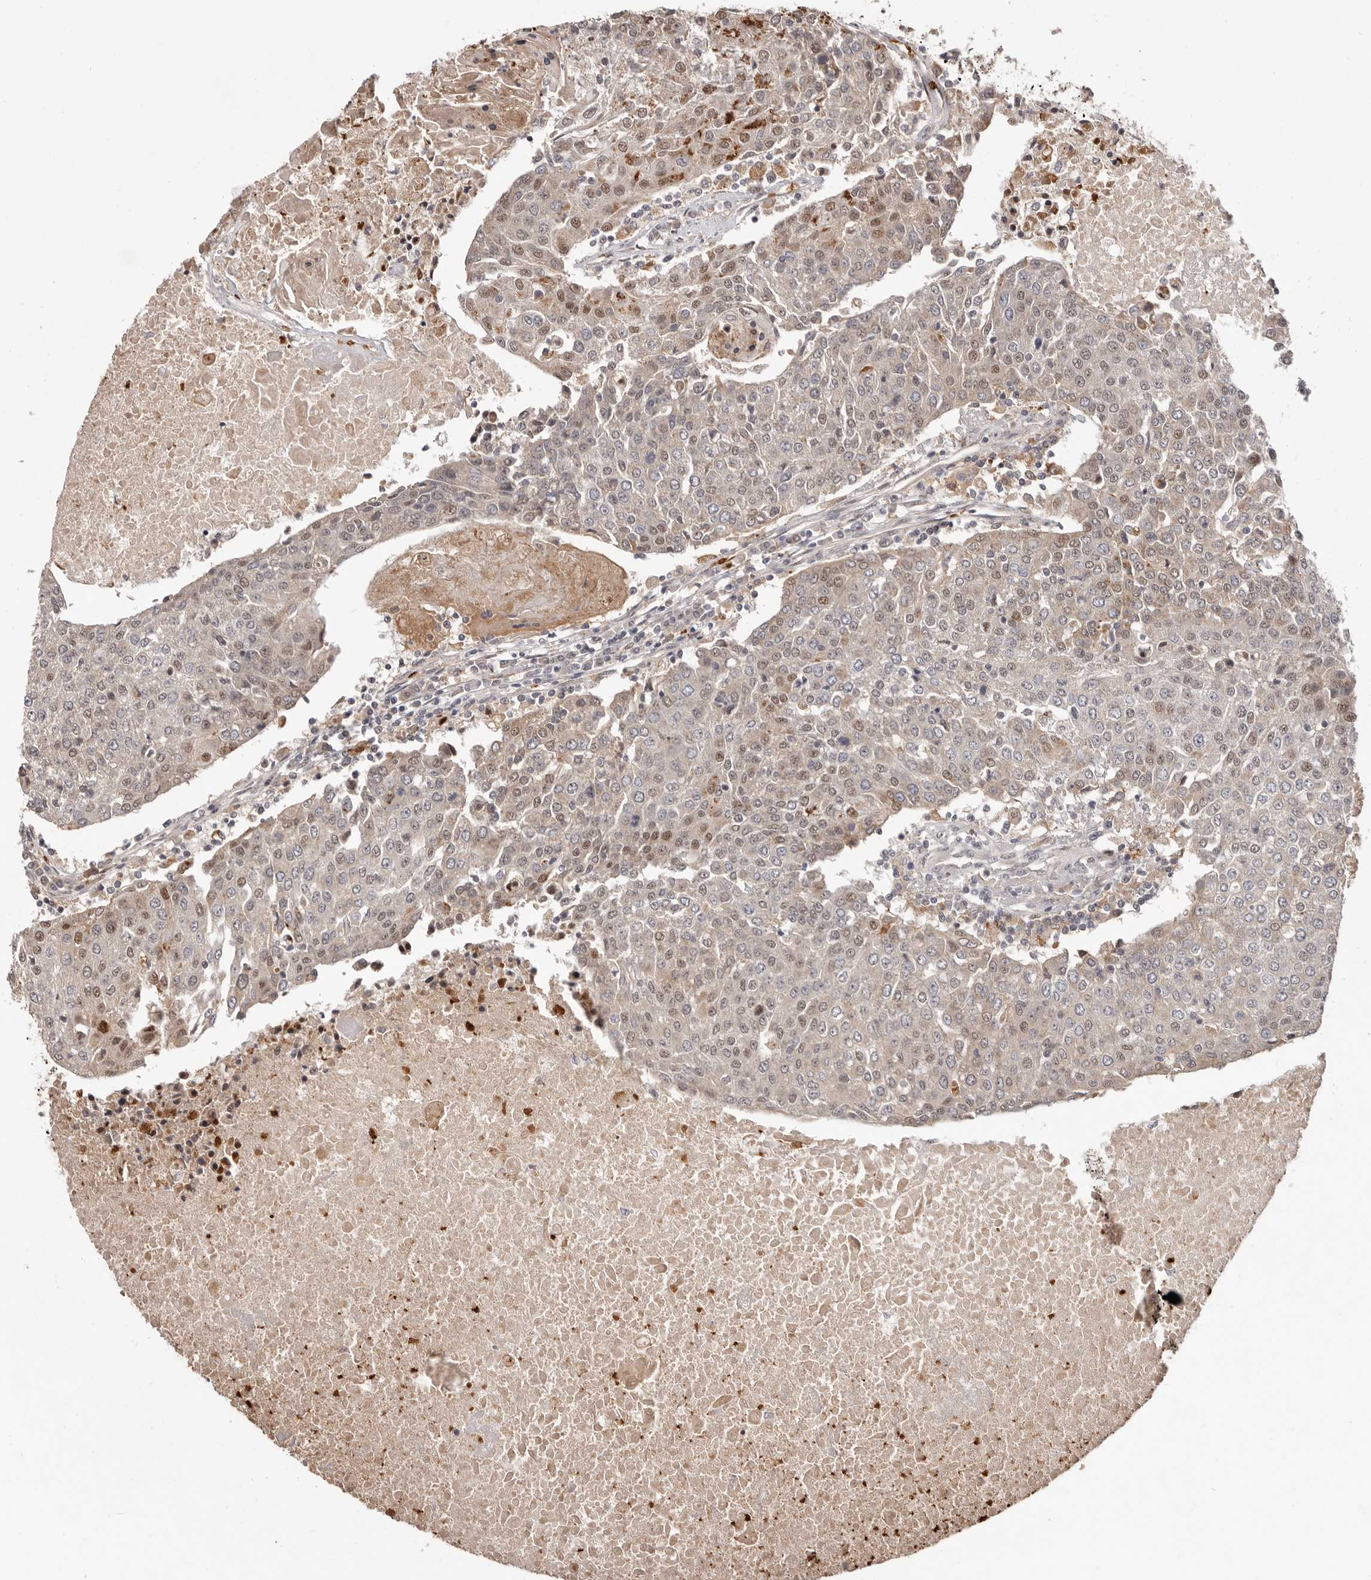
{"staining": {"intensity": "moderate", "quantity": "25%-75%", "location": "nuclear"}, "tissue": "urothelial cancer", "cell_type": "Tumor cells", "image_type": "cancer", "snomed": [{"axis": "morphology", "description": "Urothelial carcinoma, High grade"}, {"axis": "topography", "description": "Urinary bladder"}], "caption": "High-power microscopy captured an immunohistochemistry (IHC) photomicrograph of urothelial carcinoma (high-grade), revealing moderate nuclear expression in about 25%-75% of tumor cells. The staining was performed using DAB to visualize the protein expression in brown, while the nuclei were stained in blue with hematoxylin (Magnification: 20x).", "gene": "NCOA3", "patient": {"sex": "female", "age": 85}}